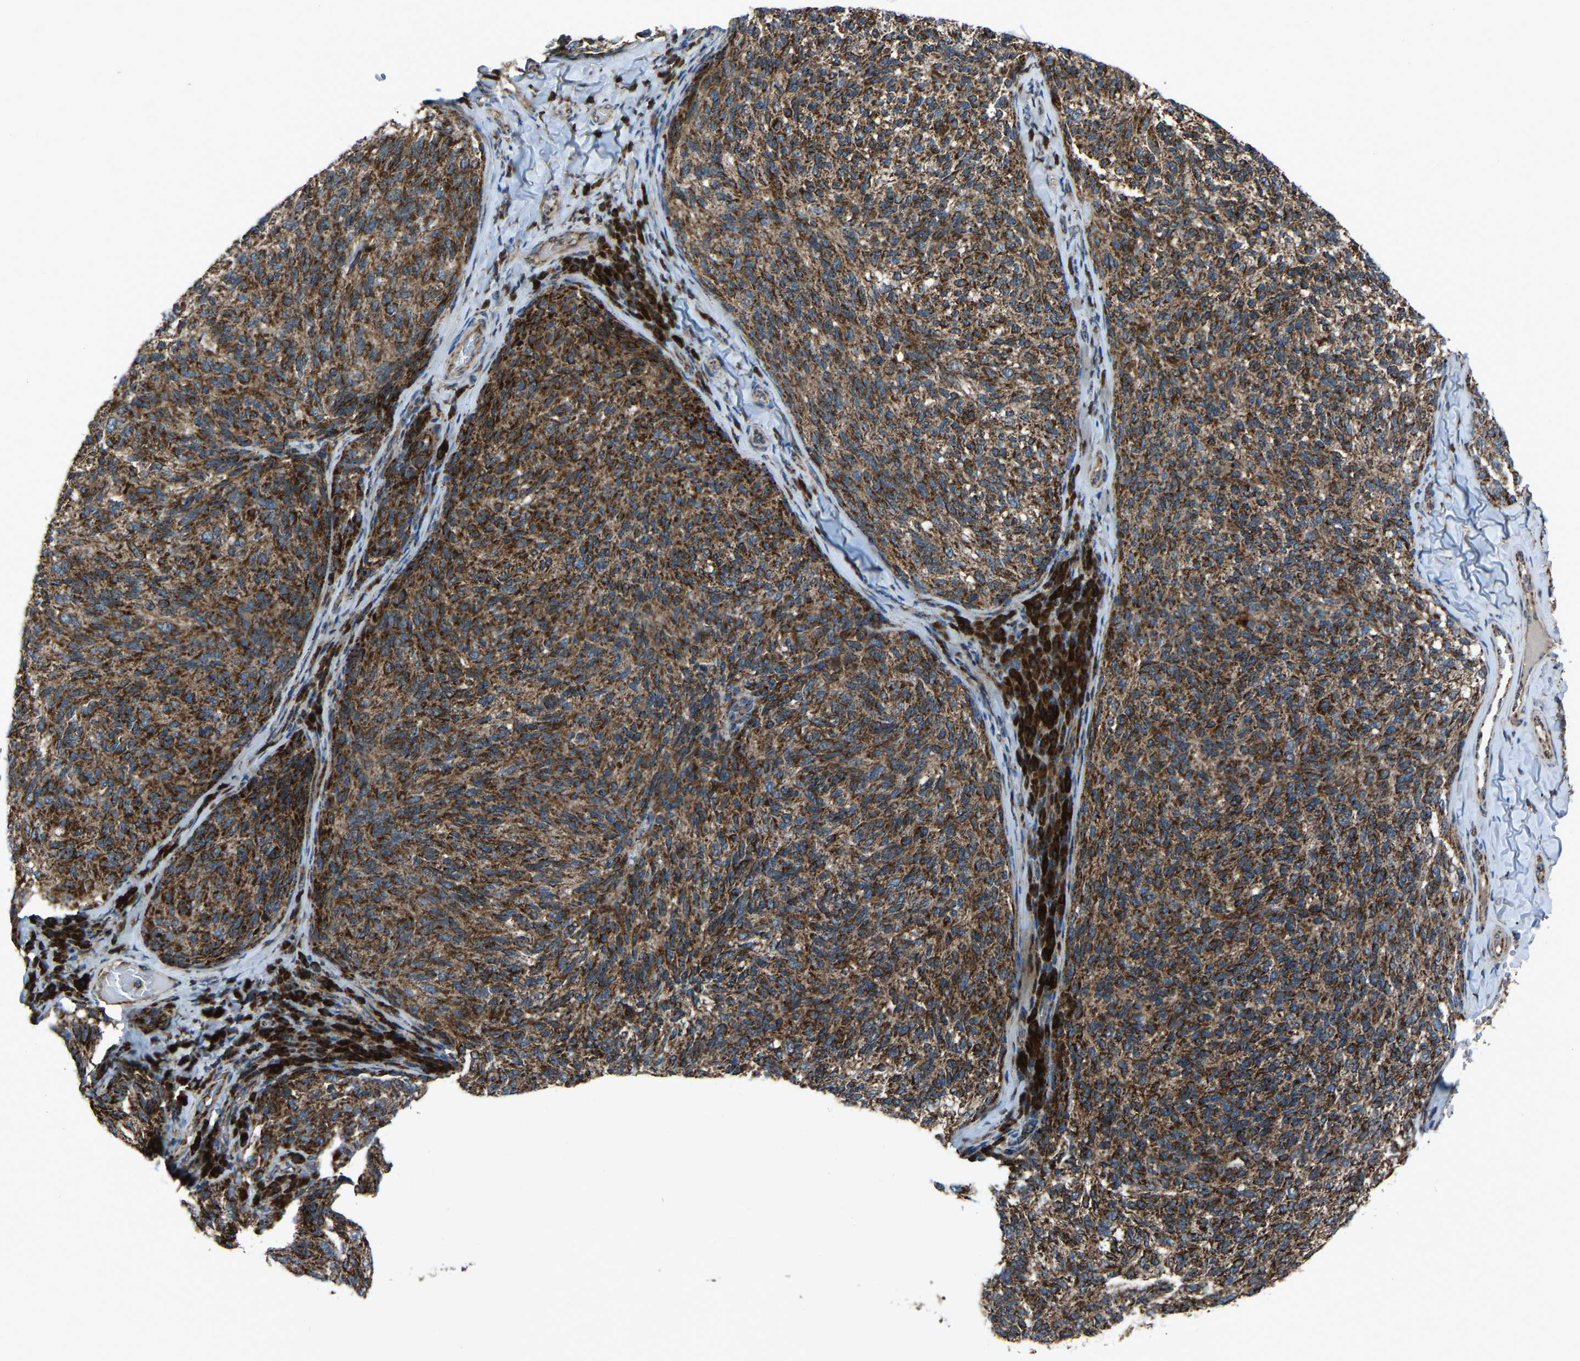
{"staining": {"intensity": "strong", "quantity": ">75%", "location": "cytoplasmic/membranous"}, "tissue": "melanoma", "cell_type": "Tumor cells", "image_type": "cancer", "snomed": [{"axis": "morphology", "description": "Malignant melanoma, NOS"}, {"axis": "topography", "description": "Skin"}], "caption": "Tumor cells display high levels of strong cytoplasmic/membranous staining in about >75% of cells in malignant melanoma.", "gene": "AKR1A1", "patient": {"sex": "female", "age": 73}}